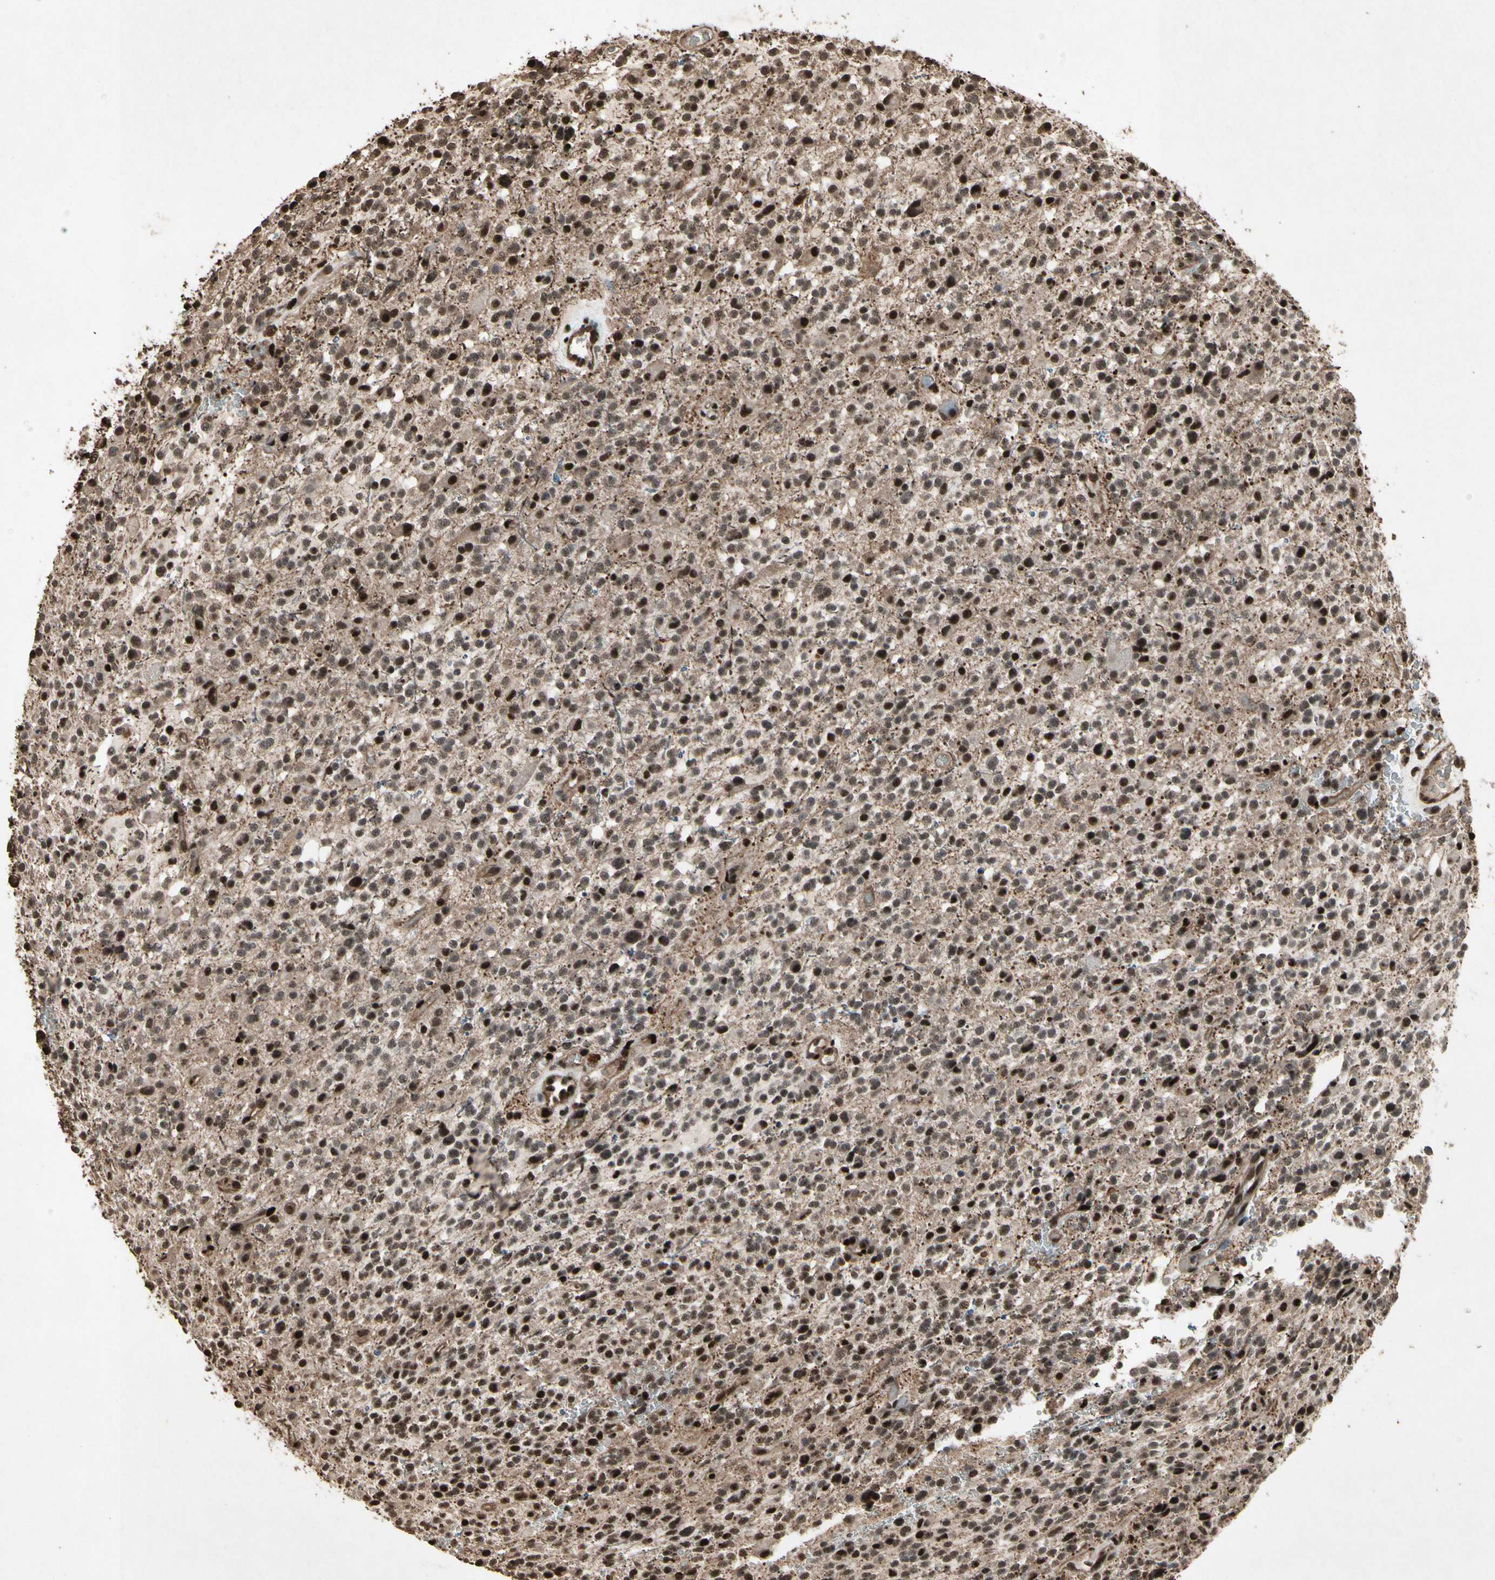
{"staining": {"intensity": "strong", "quantity": "25%-75%", "location": "nuclear"}, "tissue": "glioma", "cell_type": "Tumor cells", "image_type": "cancer", "snomed": [{"axis": "morphology", "description": "Glioma, malignant, High grade"}, {"axis": "topography", "description": "Brain"}], "caption": "Human malignant glioma (high-grade) stained for a protein (brown) displays strong nuclear positive staining in approximately 25%-75% of tumor cells.", "gene": "TBX2", "patient": {"sex": "male", "age": 48}}